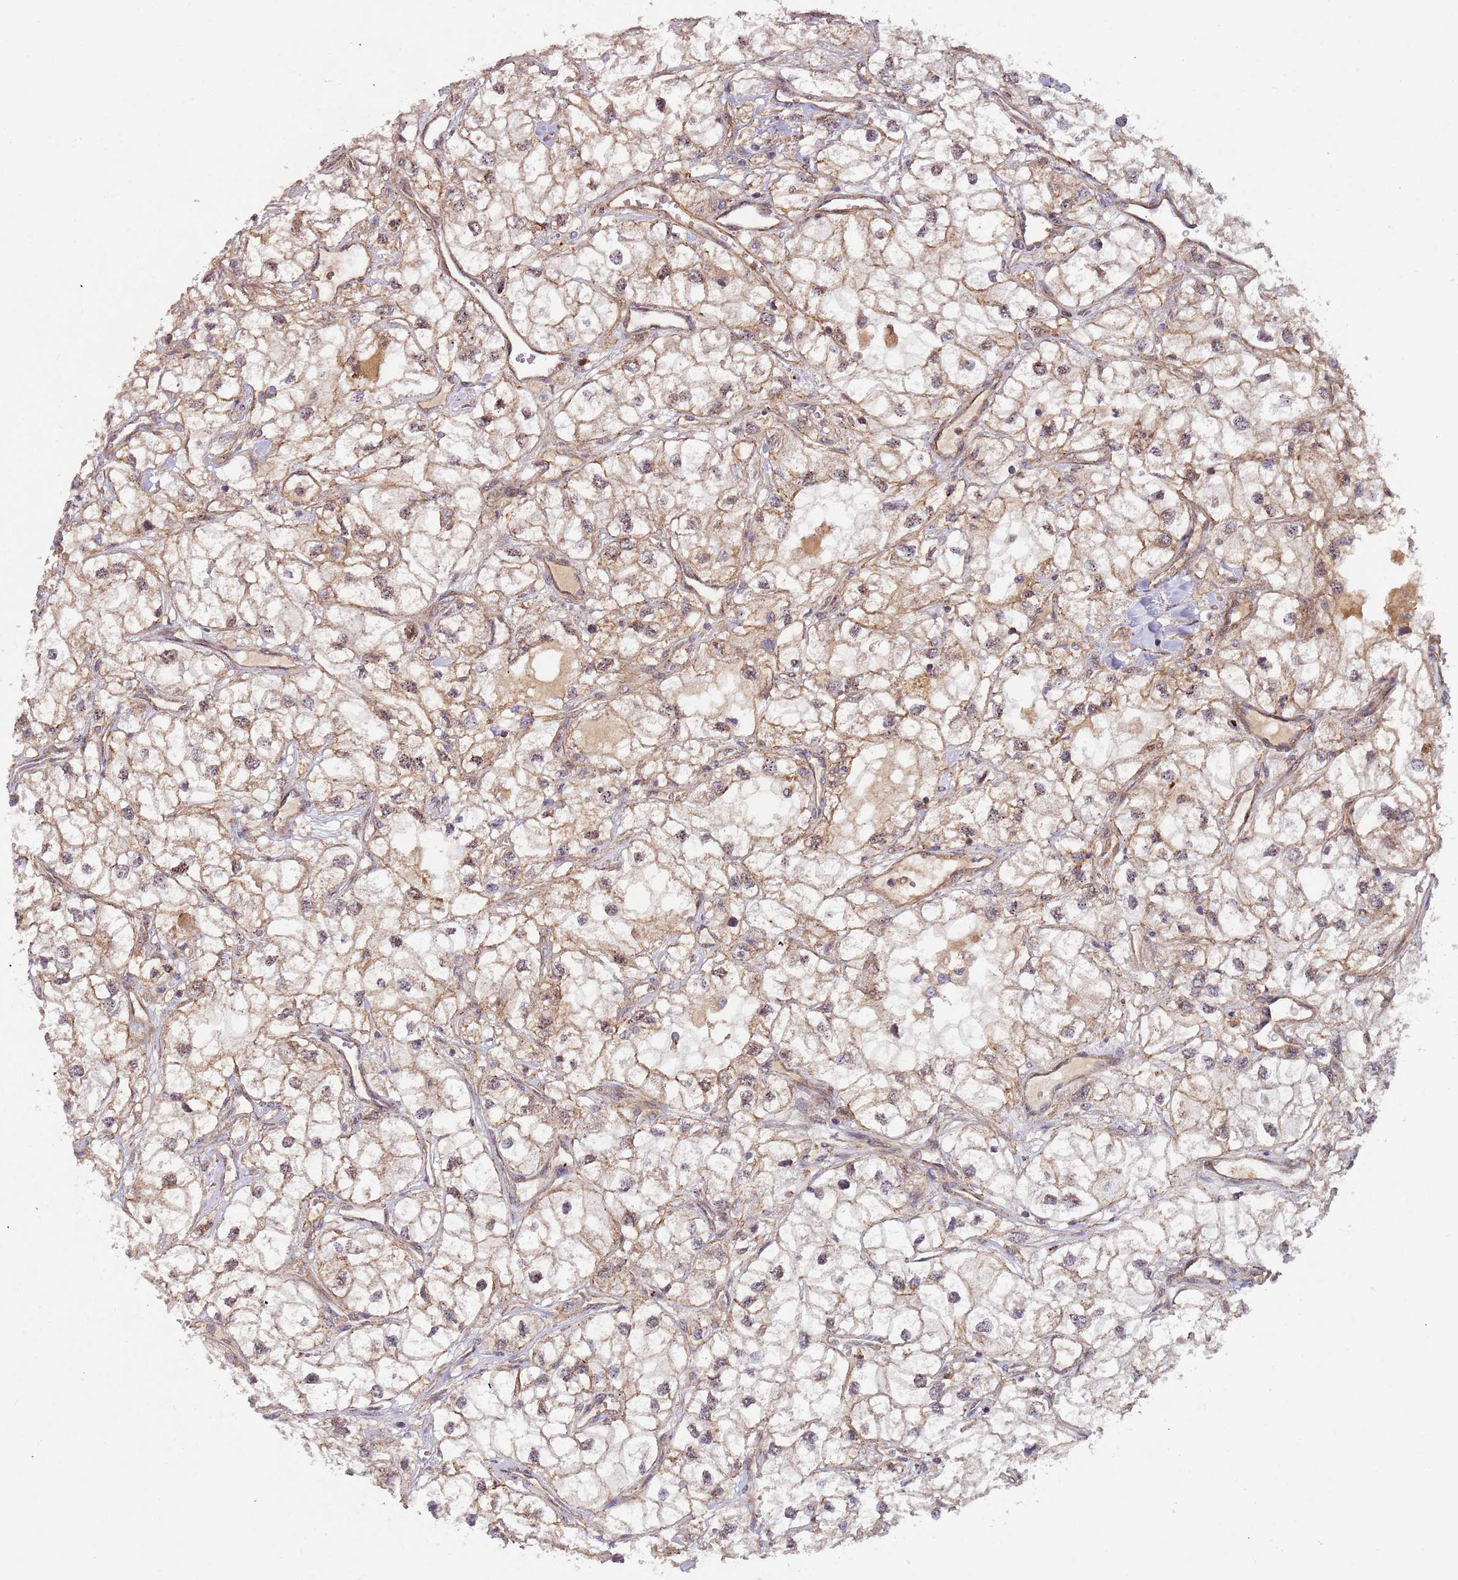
{"staining": {"intensity": "moderate", "quantity": ">75%", "location": "cytoplasmic/membranous"}, "tissue": "renal cancer", "cell_type": "Tumor cells", "image_type": "cancer", "snomed": [{"axis": "morphology", "description": "Adenocarcinoma, NOS"}, {"axis": "topography", "description": "Kidney"}], "caption": "Renal adenocarcinoma stained with a brown dye displays moderate cytoplasmic/membranous positive positivity in about >75% of tumor cells.", "gene": "KANSL1L", "patient": {"sex": "male", "age": 59}}